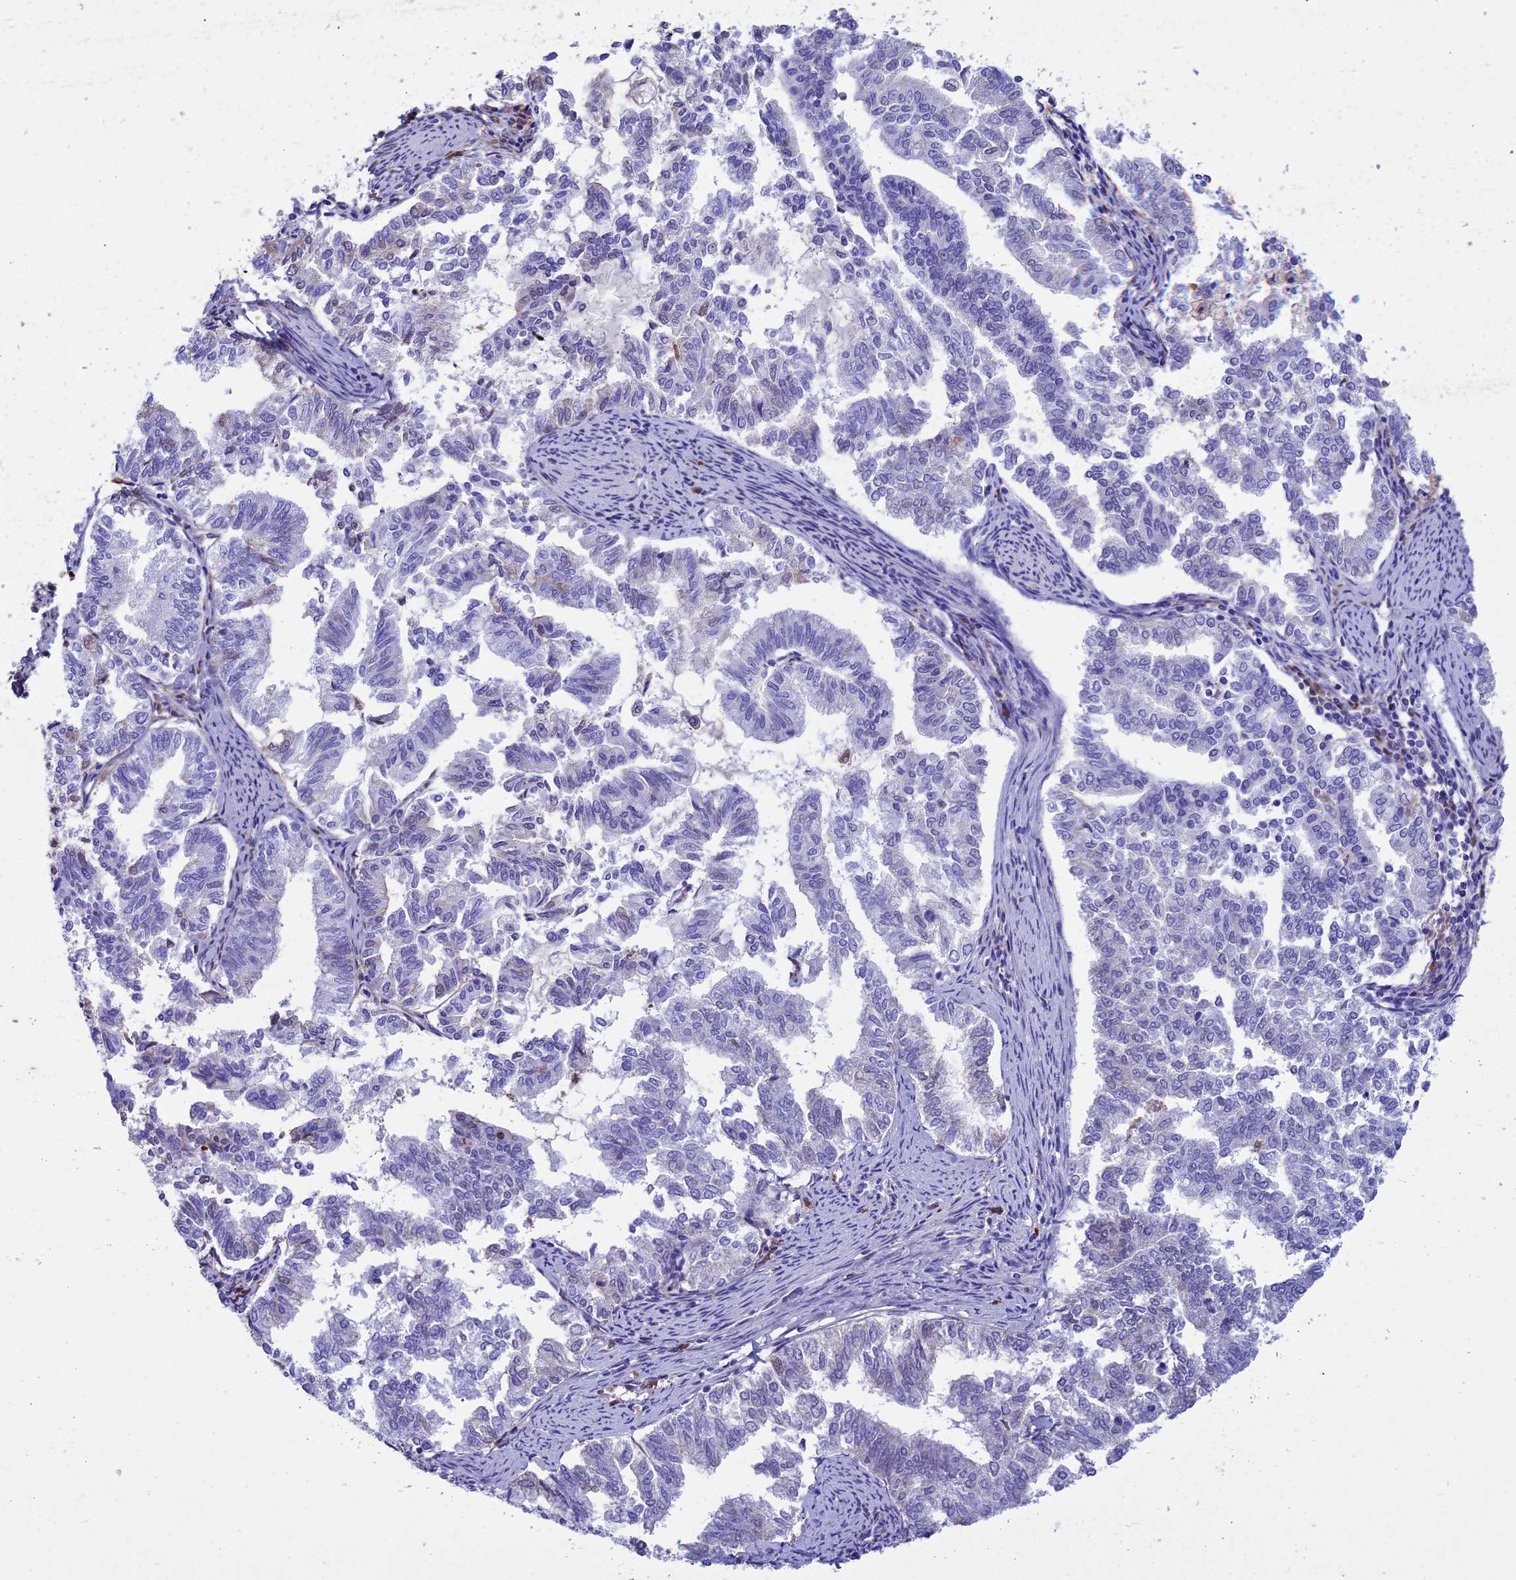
{"staining": {"intensity": "negative", "quantity": "none", "location": "none"}, "tissue": "endometrial cancer", "cell_type": "Tumor cells", "image_type": "cancer", "snomed": [{"axis": "morphology", "description": "Adenocarcinoma, NOS"}, {"axis": "topography", "description": "Endometrium"}], "caption": "Tumor cells show no significant positivity in endometrial adenocarcinoma. (DAB IHC, high magnification).", "gene": "IGSF6", "patient": {"sex": "female", "age": 79}}